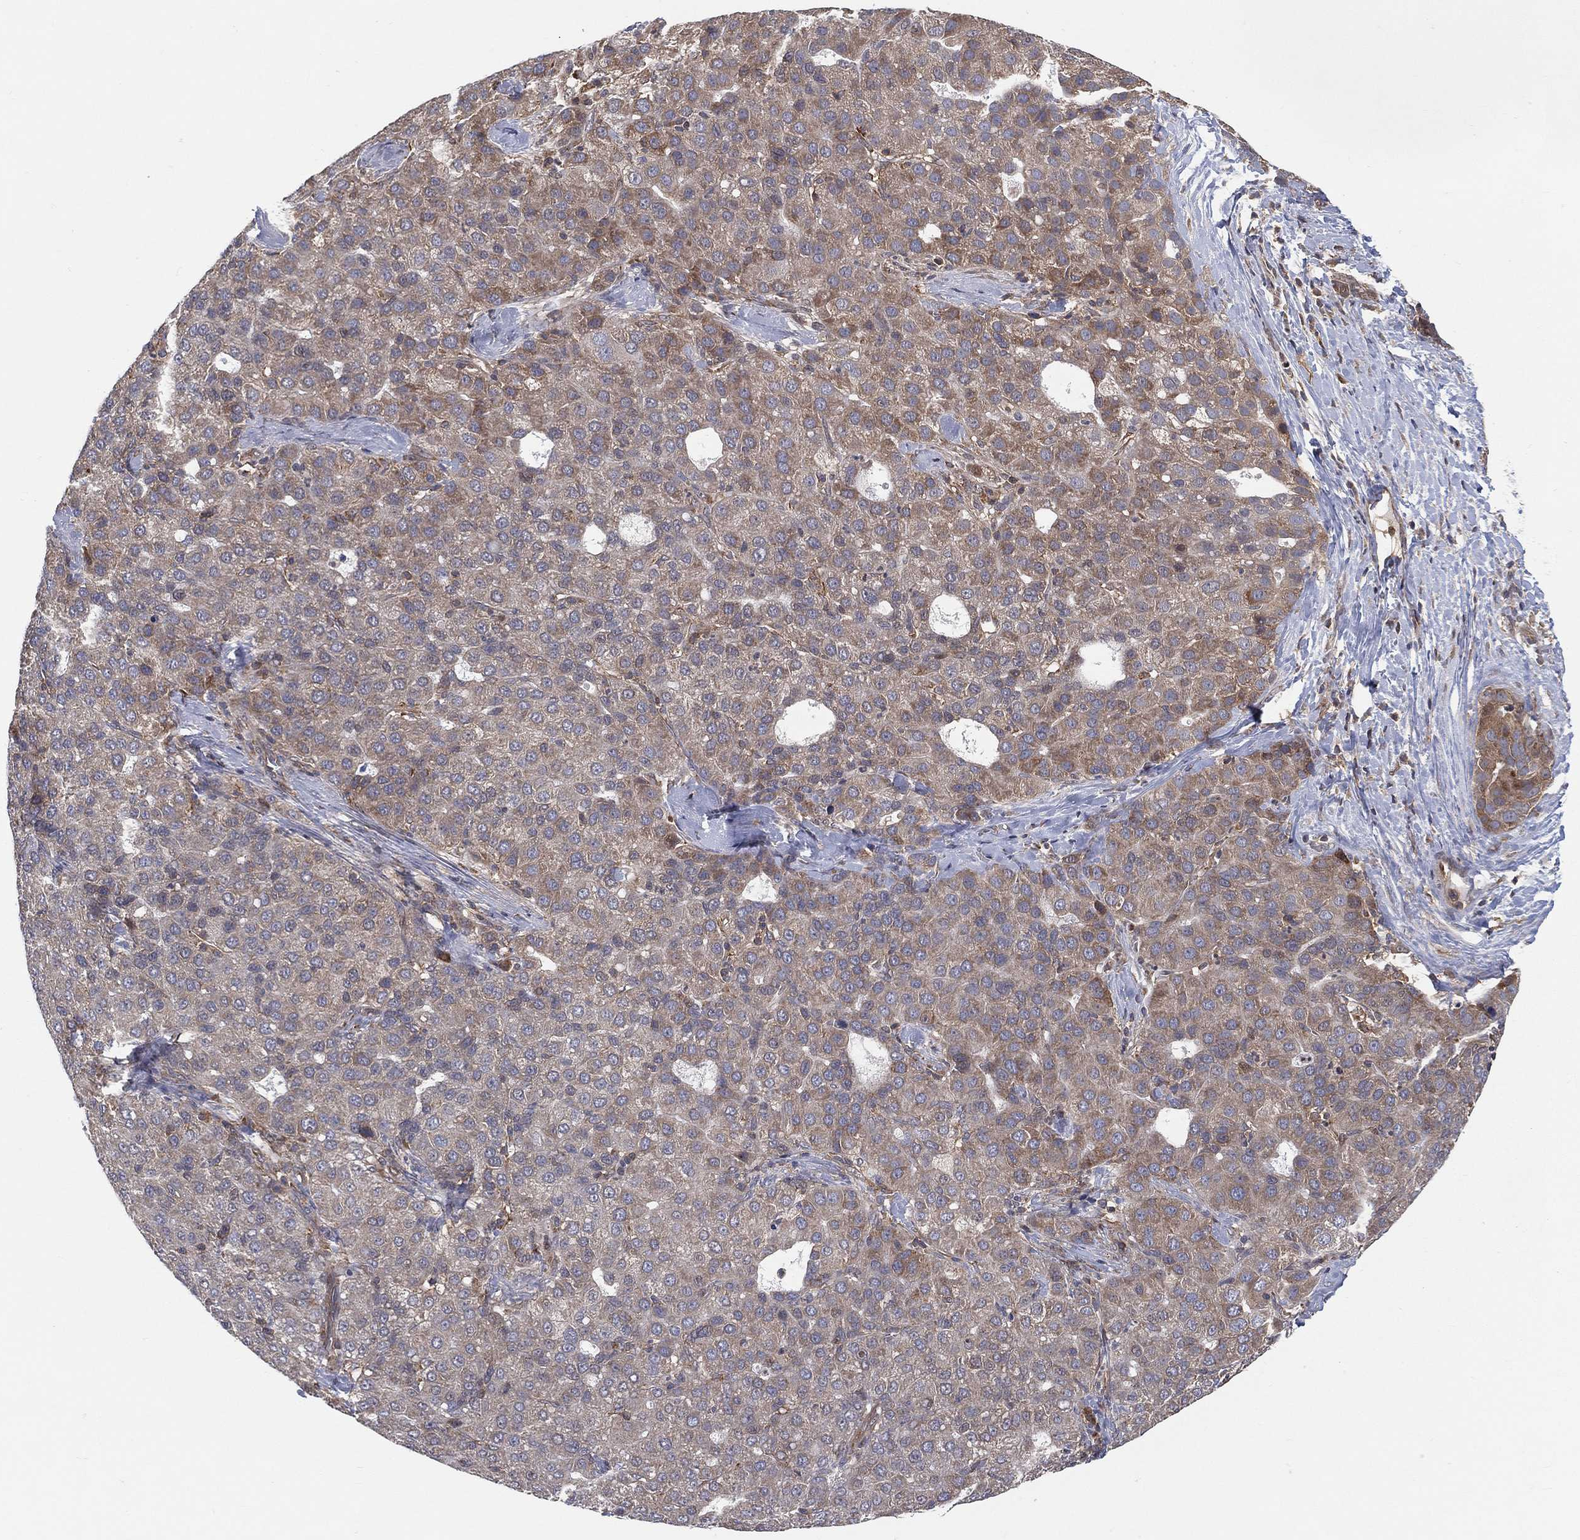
{"staining": {"intensity": "weak", "quantity": "25%-75%", "location": "cytoplasmic/membranous"}, "tissue": "liver cancer", "cell_type": "Tumor cells", "image_type": "cancer", "snomed": [{"axis": "morphology", "description": "Carcinoma, Hepatocellular, NOS"}, {"axis": "topography", "description": "Liver"}], "caption": "DAB immunohistochemical staining of human liver cancer (hepatocellular carcinoma) displays weak cytoplasmic/membranous protein staining in approximately 25%-75% of tumor cells. Using DAB (brown) and hematoxylin (blue) stains, captured at high magnification using brightfield microscopy.", "gene": "TMTC4", "patient": {"sex": "male", "age": 65}}